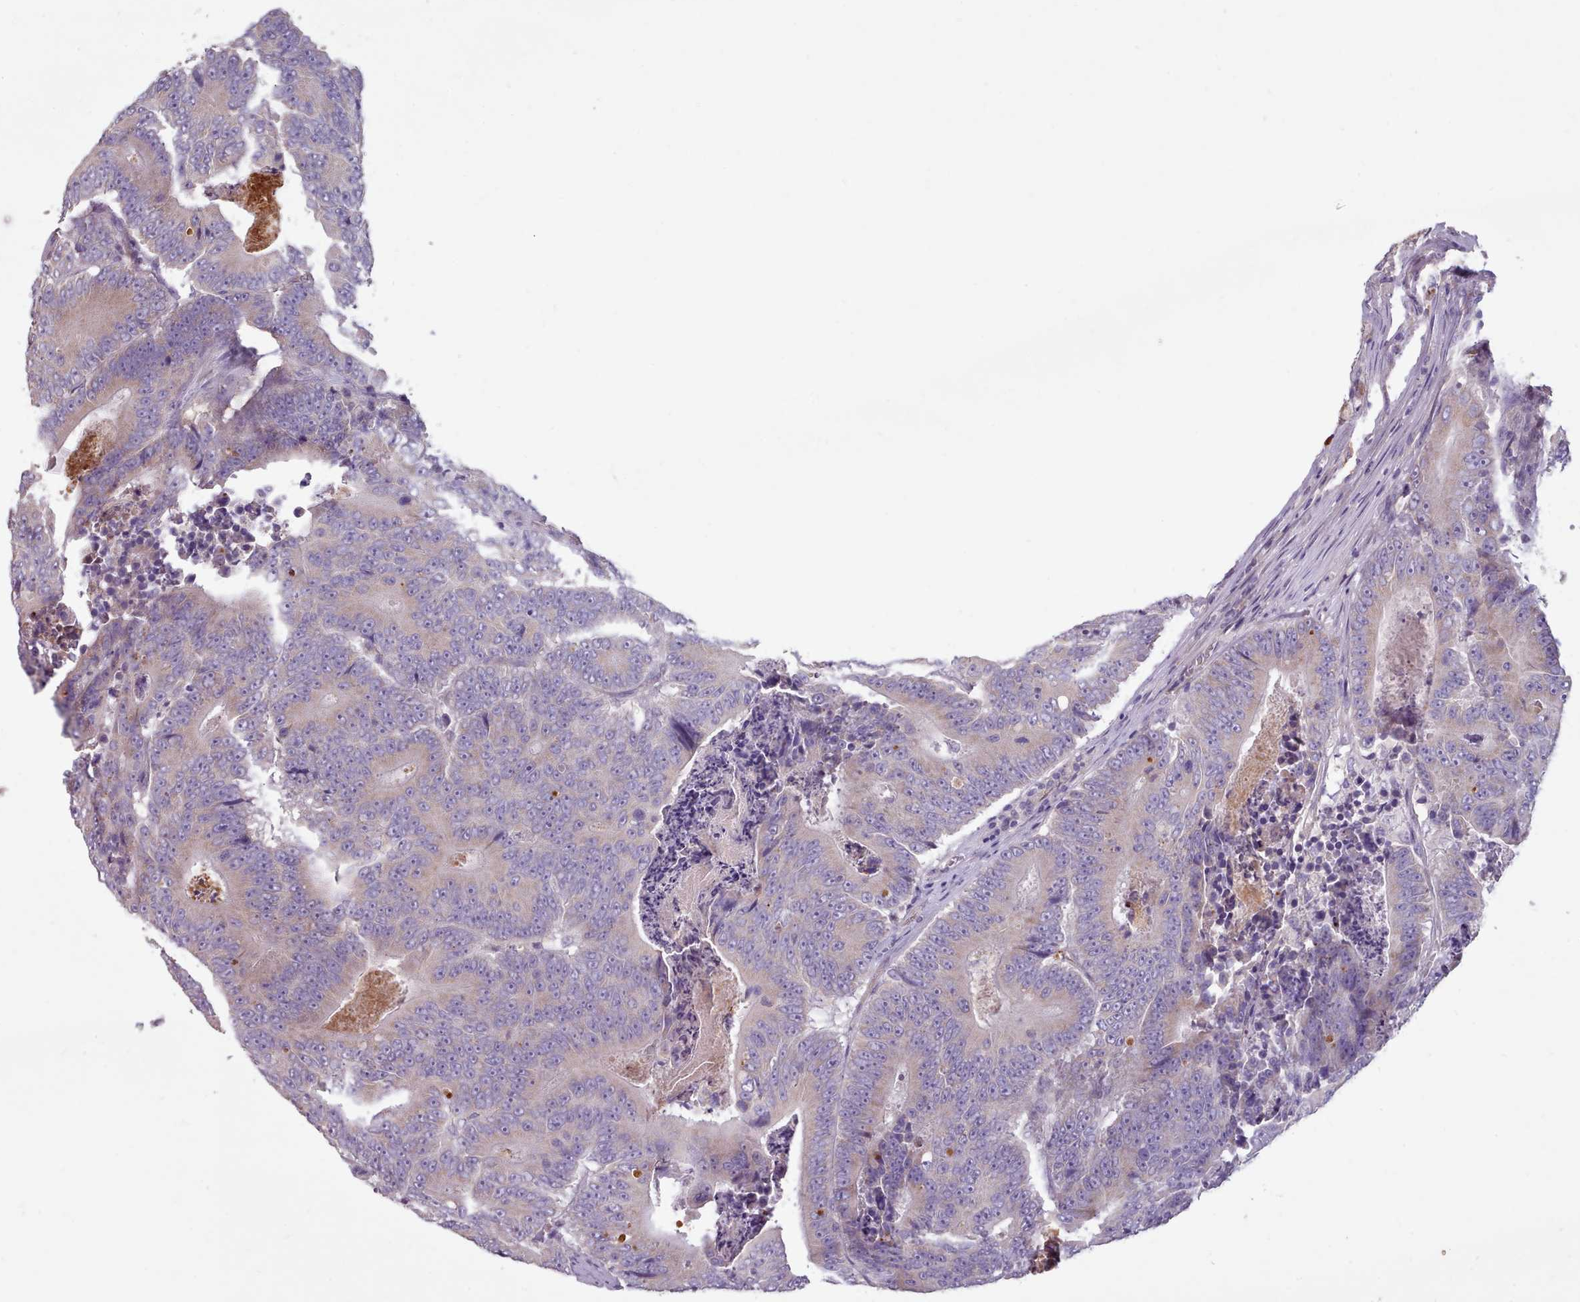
{"staining": {"intensity": "negative", "quantity": "none", "location": "none"}, "tissue": "colorectal cancer", "cell_type": "Tumor cells", "image_type": "cancer", "snomed": [{"axis": "morphology", "description": "Adenocarcinoma, NOS"}, {"axis": "topography", "description": "Colon"}], "caption": "IHC of human colorectal adenocarcinoma shows no staining in tumor cells.", "gene": "DPF1", "patient": {"sex": "male", "age": 83}}